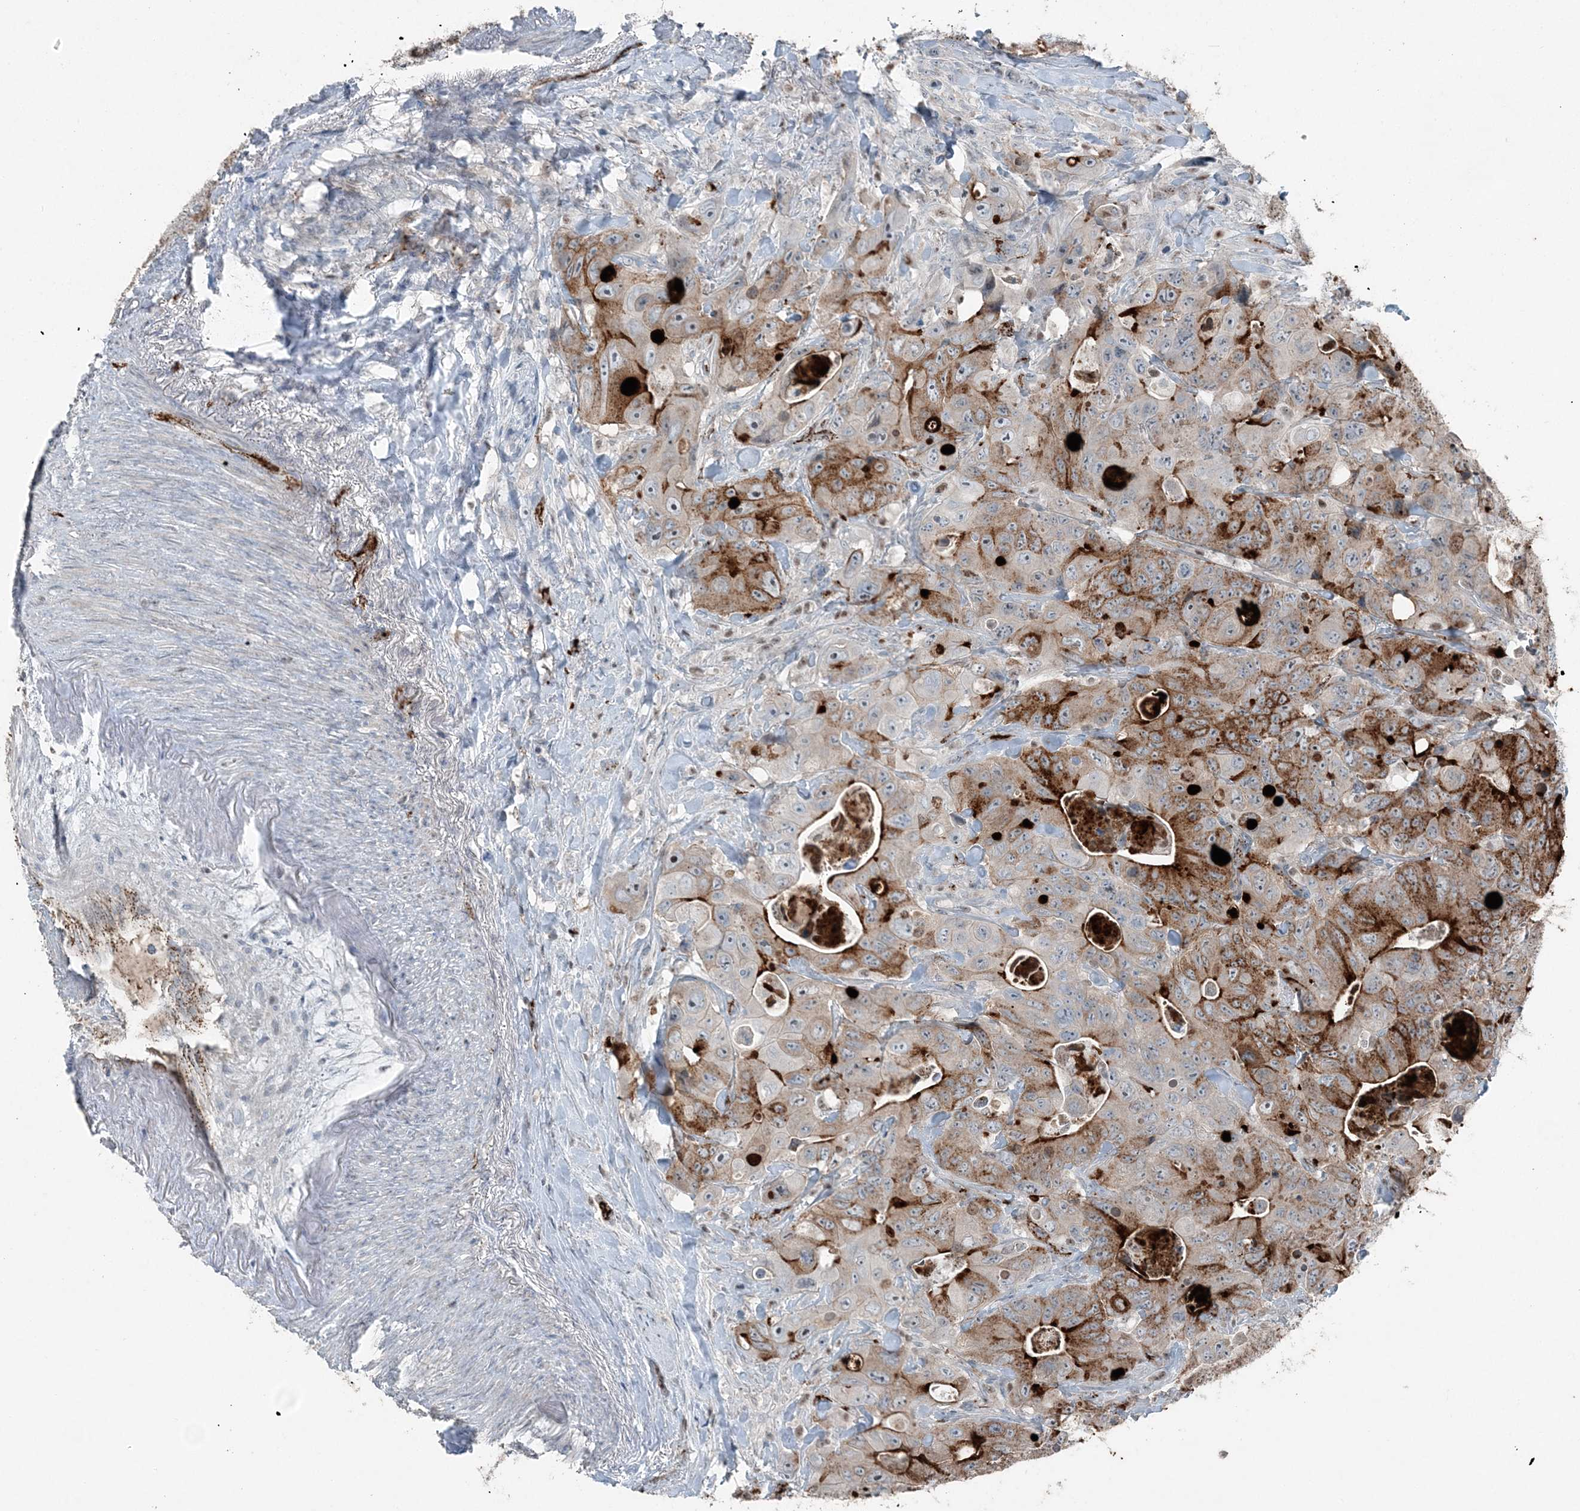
{"staining": {"intensity": "strong", "quantity": "25%-75%", "location": "cytoplasmic/membranous"}, "tissue": "colorectal cancer", "cell_type": "Tumor cells", "image_type": "cancer", "snomed": [{"axis": "morphology", "description": "Adenocarcinoma, NOS"}, {"axis": "topography", "description": "Colon"}], "caption": "High-magnification brightfield microscopy of colorectal cancer (adenocarcinoma) stained with DAB (brown) and counterstained with hematoxylin (blue). tumor cells exhibit strong cytoplasmic/membranous staining is present in approximately25%-75% of cells. The staining is performed using DAB (3,3'-diaminobenzidine) brown chromogen to label protein expression. The nuclei are counter-stained blue using hematoxylin.", "gene": "ELOVL7", "patient": {"sex": "female", "age": 46}}